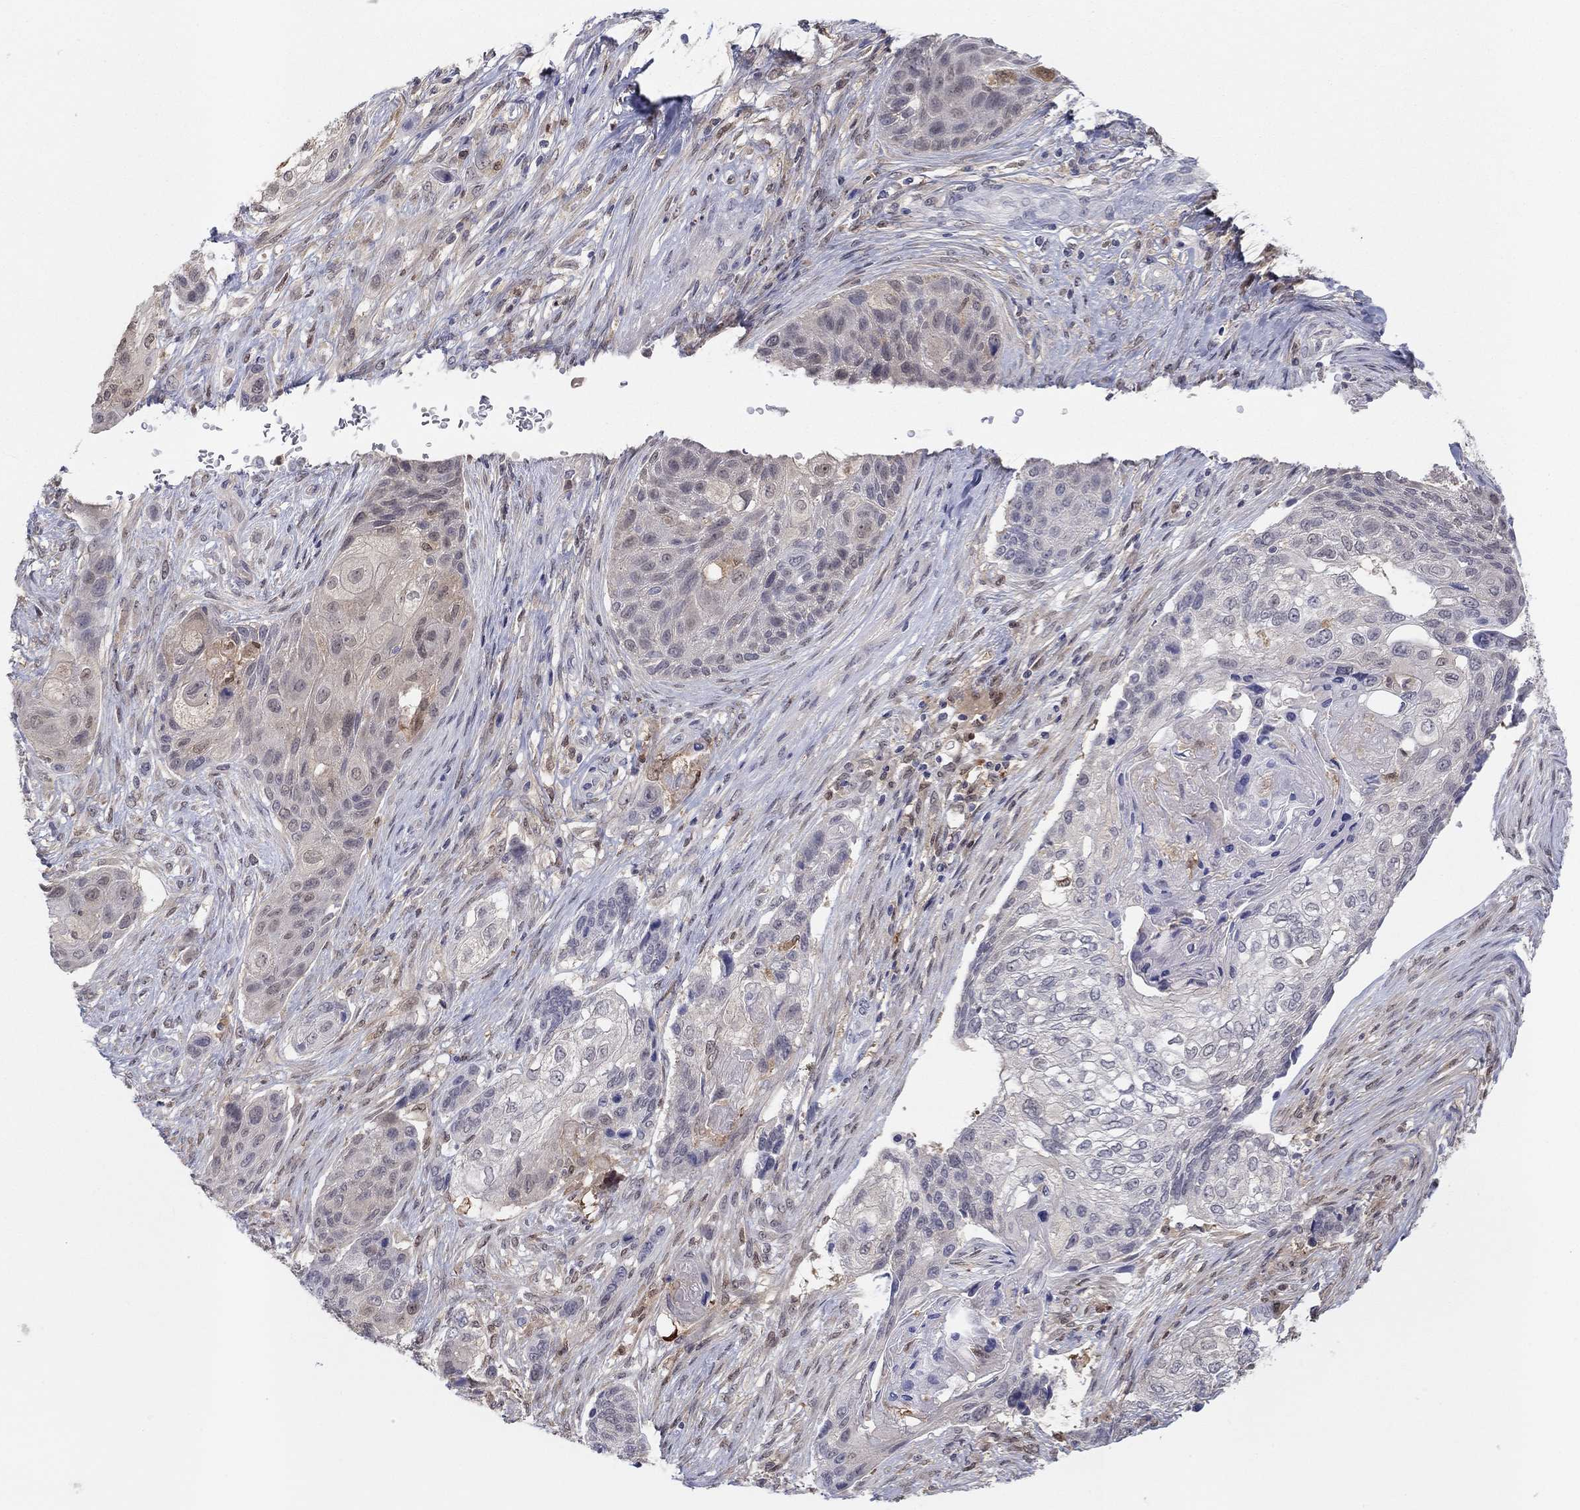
{"staining": {"intensity": "weak", "quantity": "<25%", "location": "cytoplasmic/membranous"}, "tissue": "lung cancer", "cell_type": "Tumor cells", "image_type": "cancer", "snomed": [{"axis": "morphology", "description": "Normal tissue, NOS"}, {"axis": "morphology", "description": "Squamous cell carcinoma, NOS"}, {"axis": "topography", "description": "Bronchus"}, {"axis": "topography", "description": "Lung"}], "caption": "Lung squamous cell carcinoma was stained to show a protein in brown. There is no significant expression in tumor cells. The staining is performed using DAB (3,3'-diaminobenzidine) brown chromogen with nuclei counter-stained in using hematoxylin.", "gene": "PDXK", "patient": {"sex": "male", "age": 69}}